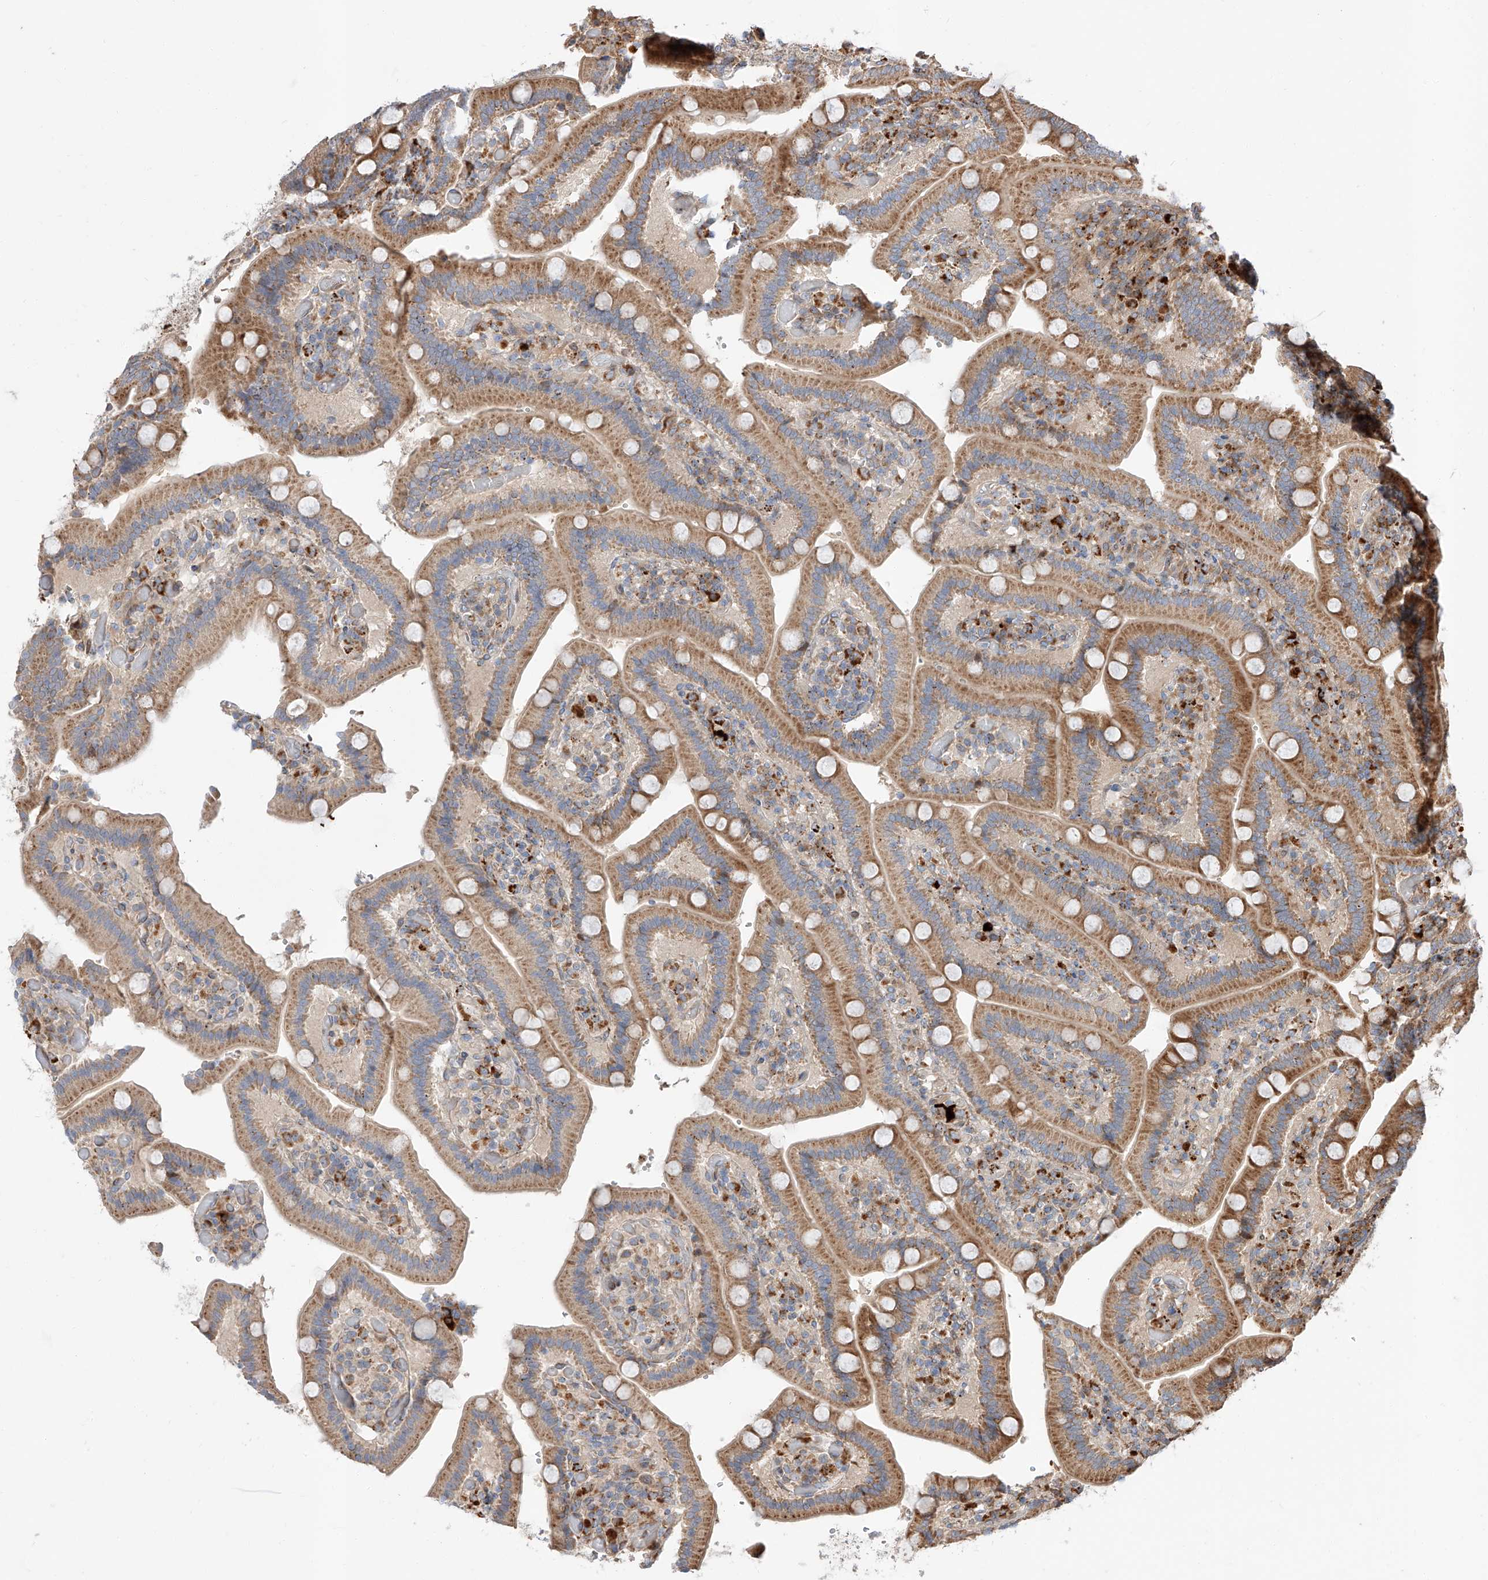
{"staining": {"intensity": "moderate", "quantity": ">75%", "location": "cytoplasmic/membranous"}, "tissue": "duodenum", "cell_type": "Glandular cells", "image_type": "normal", "snomed": [{"axis": "morphology", "description": "Normal tissue, NOS"}, {"axis": "topography", "description": "Duodenum"}], "caption": "A medium amount of moderate cytoplasmic/membranous staining is present in approximately >75% of glandular cells in unremarkable duodenum. Ihc stains the protein of interest in brown and the nuclei are stained blue.", "gene": "DIRAS3", "patient": {"sex": "female", "age": 62}}